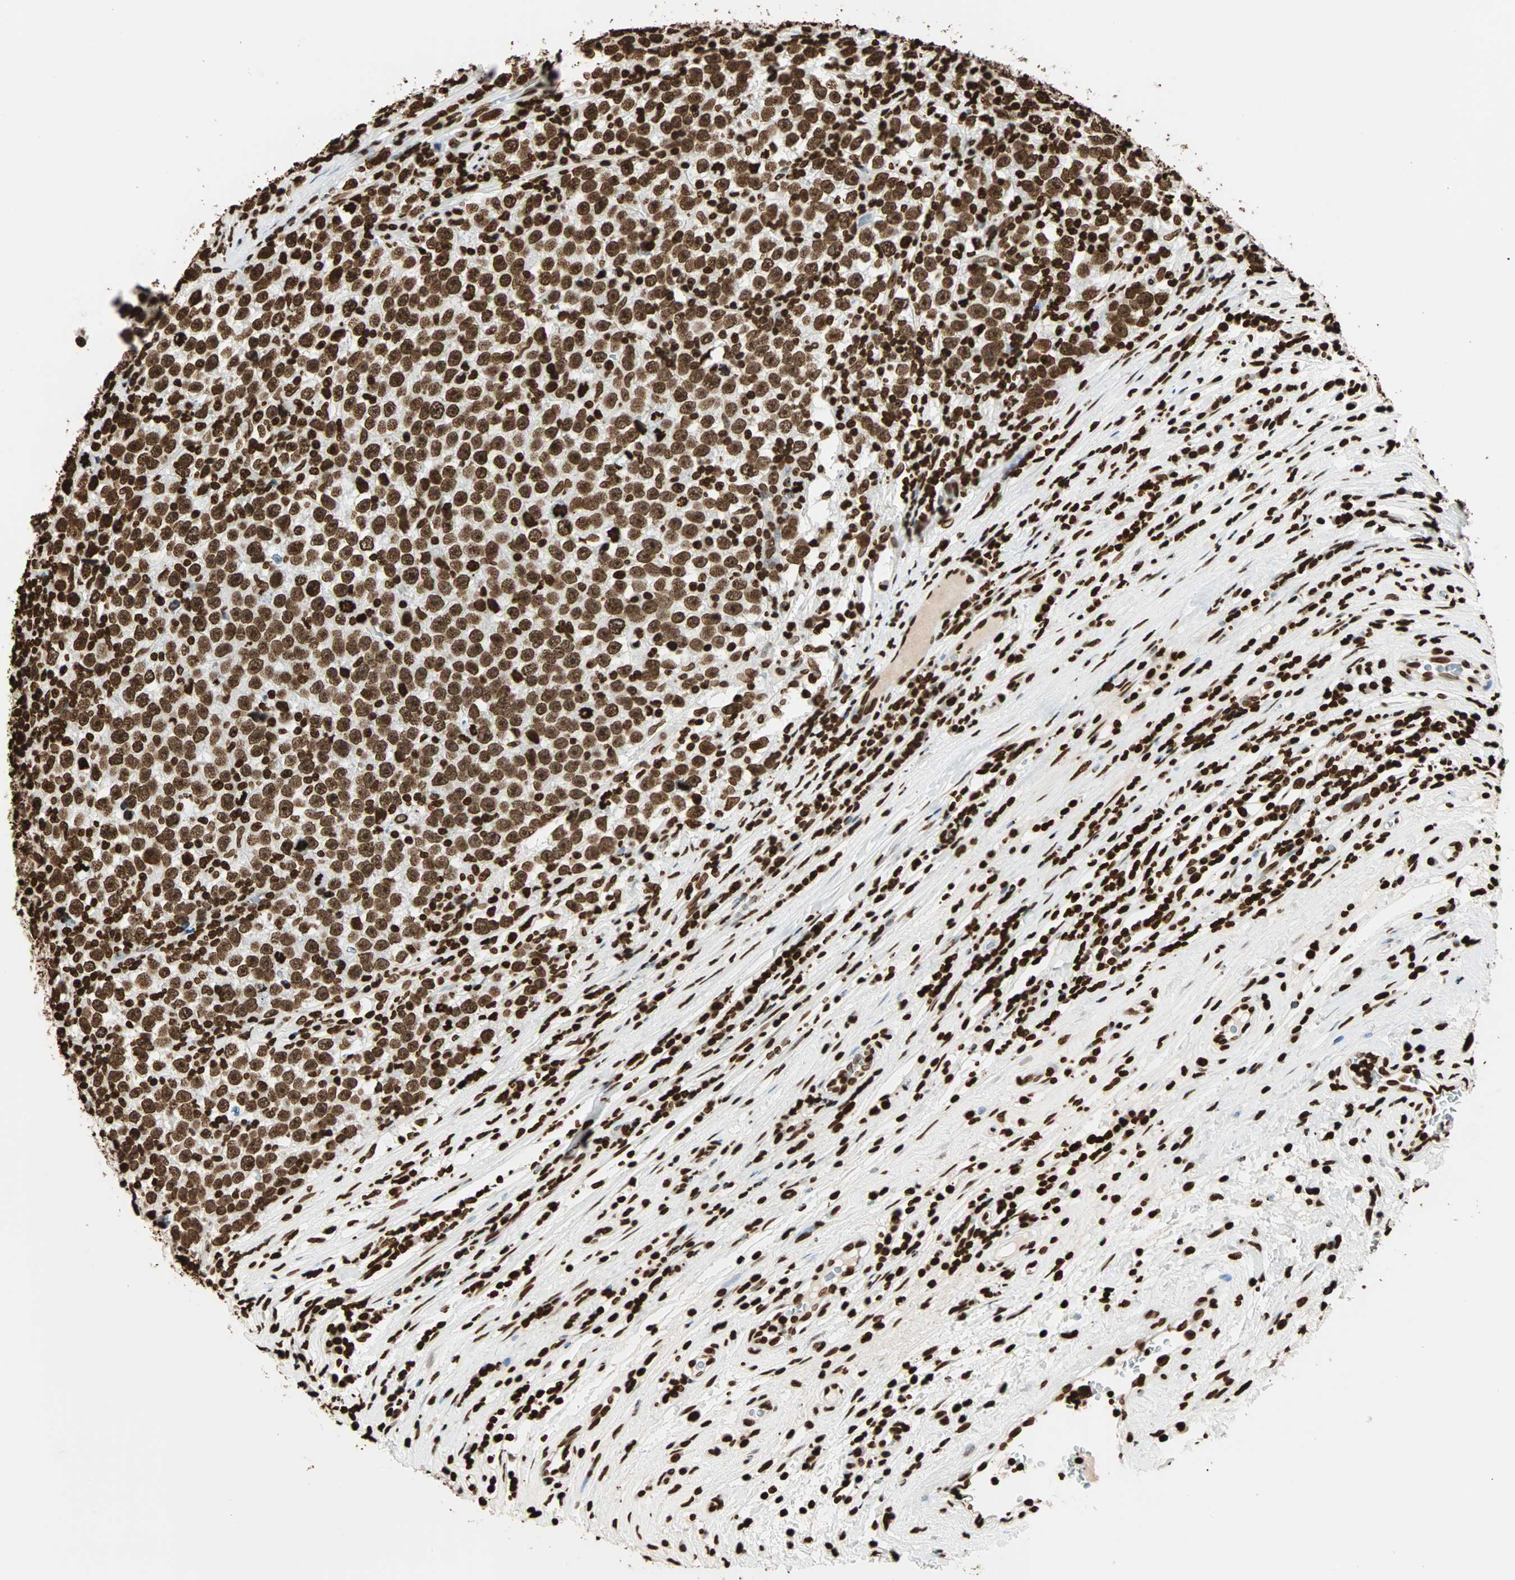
{"staining": {"intensity": "strong", "quantity": ">75%", "location": "nuclear"}, "tissue": "testis cancer", "cell_type": "Tumor cells", "image_type": "cancer", "snomed": [{"axis": "morphology", "description": "Seminoma, NOS"}, {"axis": "topography", "description": "Testis"}], "caption": "The image exhibits a brown stain indicating the presence of a protein in the nuclear of tumor cells in testis cancer (seminoma).", "gene": "GLI2", "patient": {"sex": "male", "age": 43}}